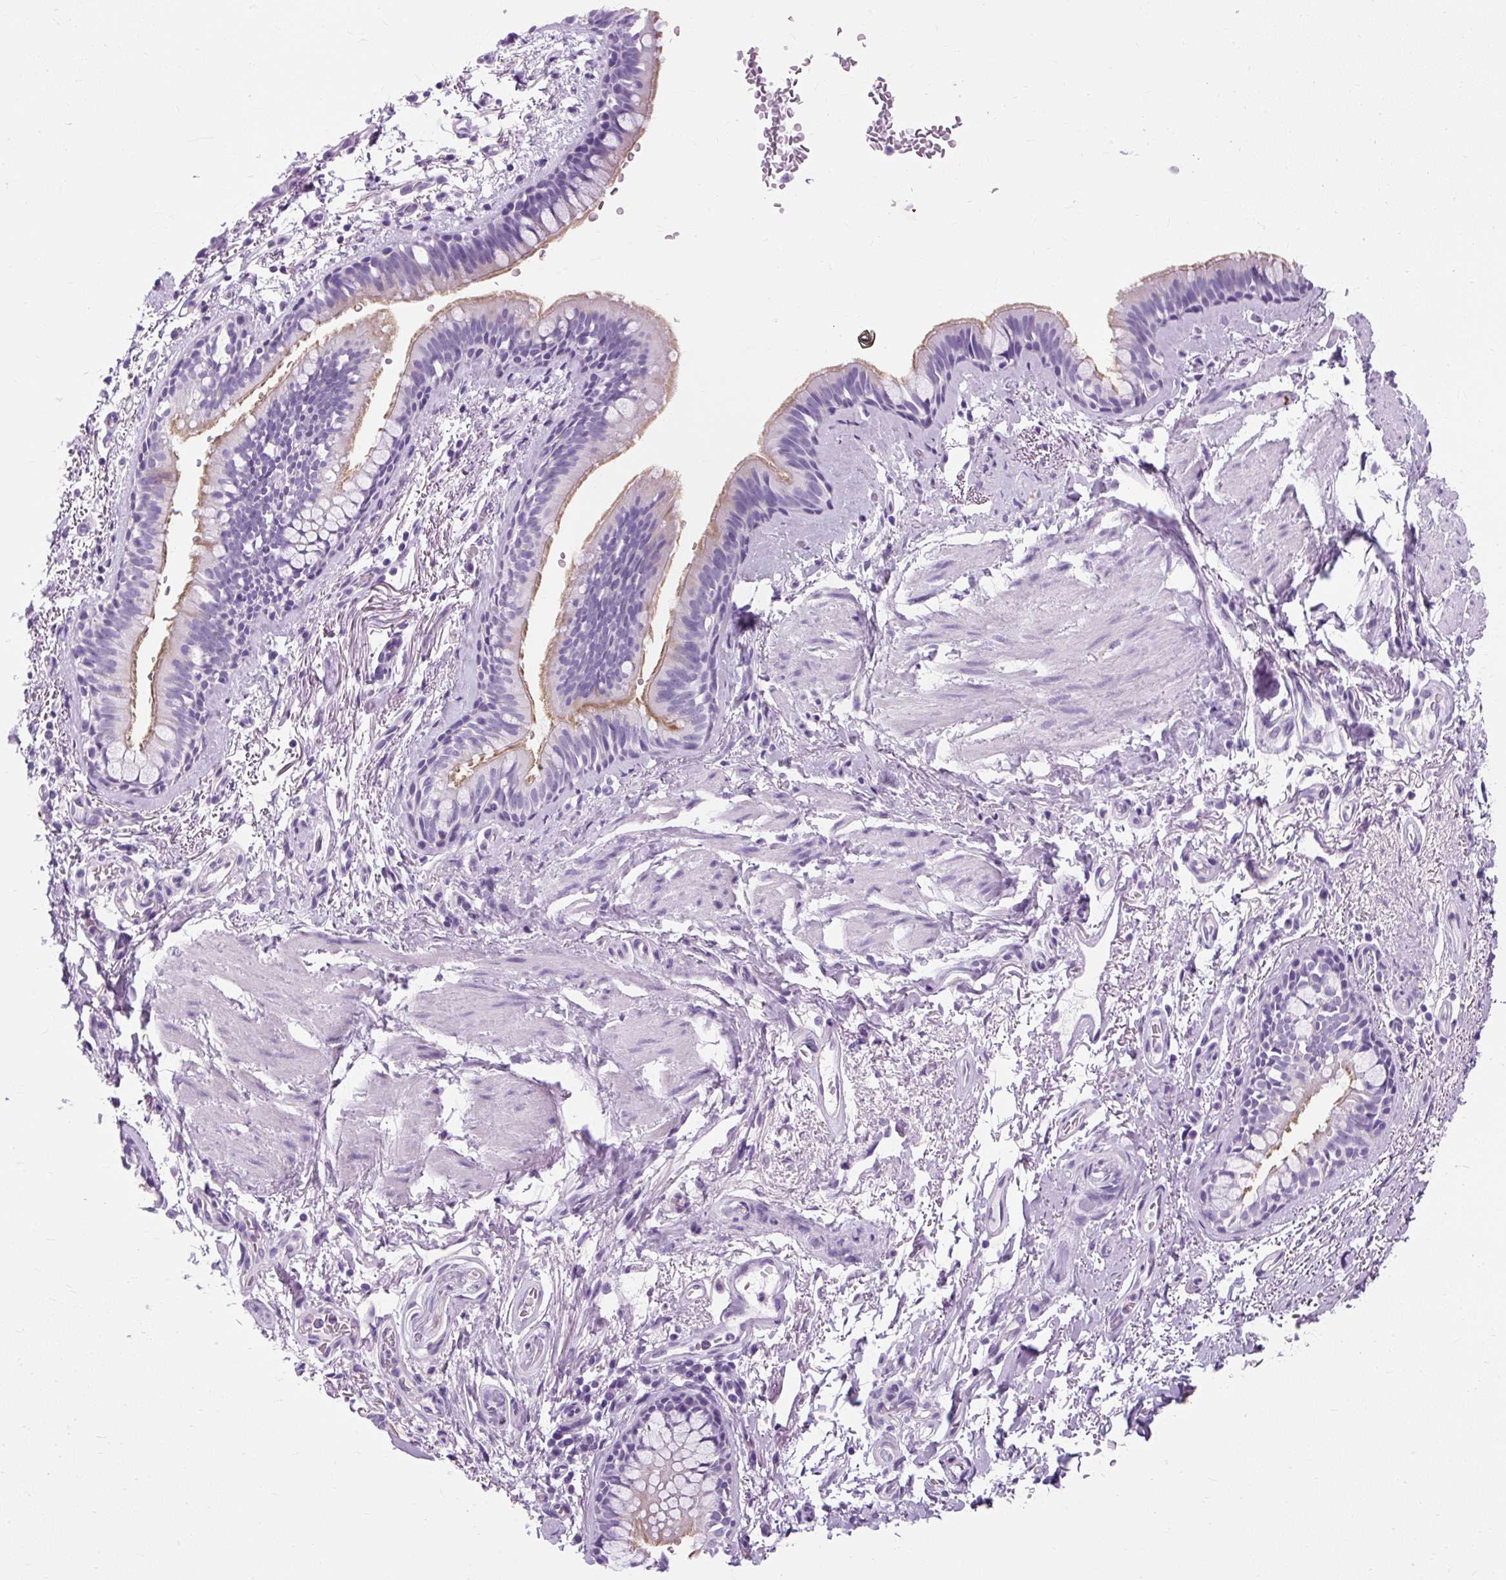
{"staining": {"intensity": "moderate", "quantity": "25%-75%", "location": "cytoplasmic/membranous"}, "tissue": "bronchus", "cell_type": "Respiratory epithelial cells", "image_type": "normal", "snomed": [{"axis": "morphology", "description": "Normal tissue, NOS"}, {"axis": "topography", "description": "Bronchus"}], "caption": "Protein analysis of unremarkable bronchus demonstrates moderate cytoplasmic/membranous expression in approximately 25%-75% of respiratory epithelial cells. Using DAB (brown) and hematoxylin (blue) stains, captured at high magnification using brightfield microscopy.", "gene": "TMEM89", "patient": {"sex": "male", "age": 67}}